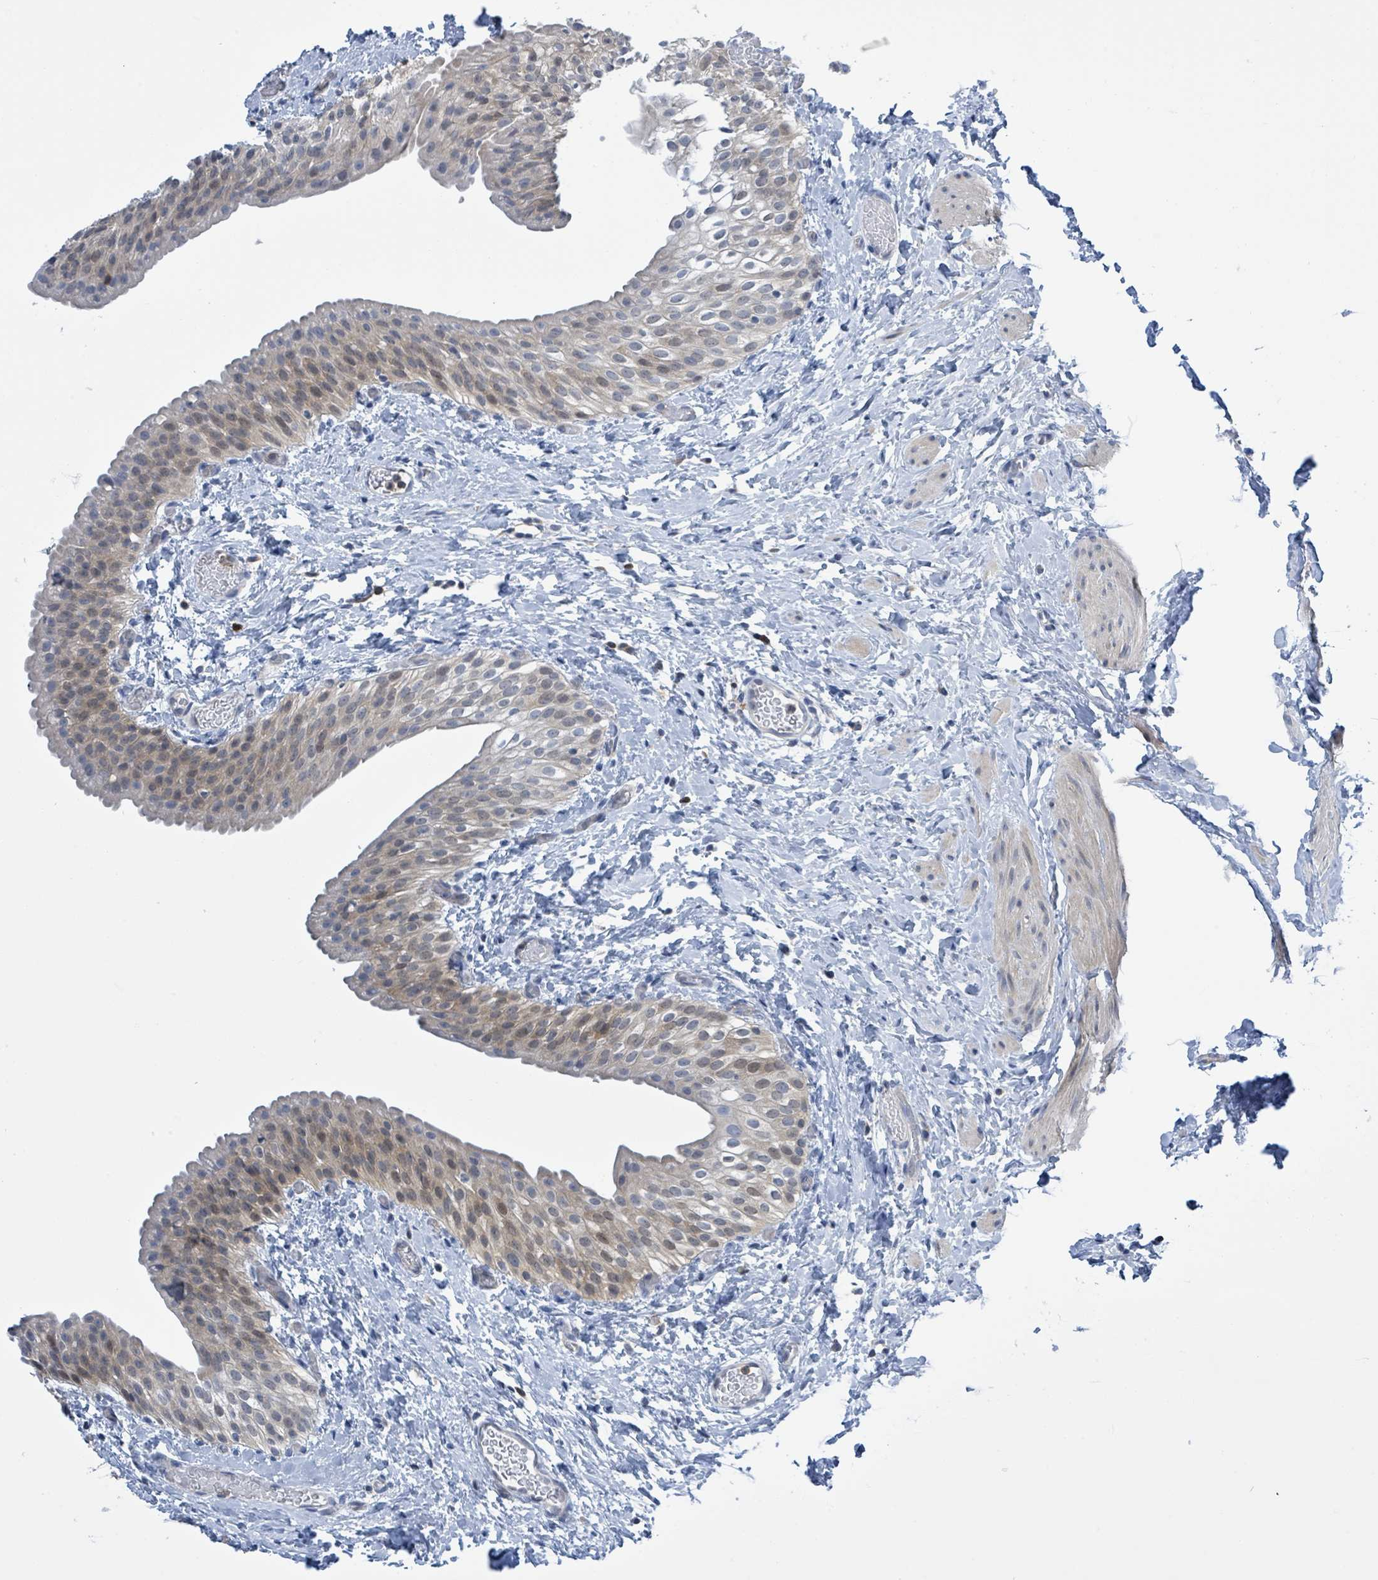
{"staining": {"intensity": "weak", "quantity": "<25%", "location": "cytoplasmic/membranous,nuclear"}, "tissue": "urinary bladder", "cell_type": "Urothelial cells", "image_type": "normal", "snomed": [{"axis": "morphology", "description": "Normal tissue, NOS"}, {"axis": "topography", "description": "Urinary bladder"}], "caption": "Urothelial cells are negative for brown protein staining in unremarkable urinary bladder. (DAB (3,3'-diaminobenzidine) immunohistochemistry (IHC) visualized using brightfield microscopy, high magnification).", "gene": "DGKZ", "patient": {"sex": "male", "age": 1}}